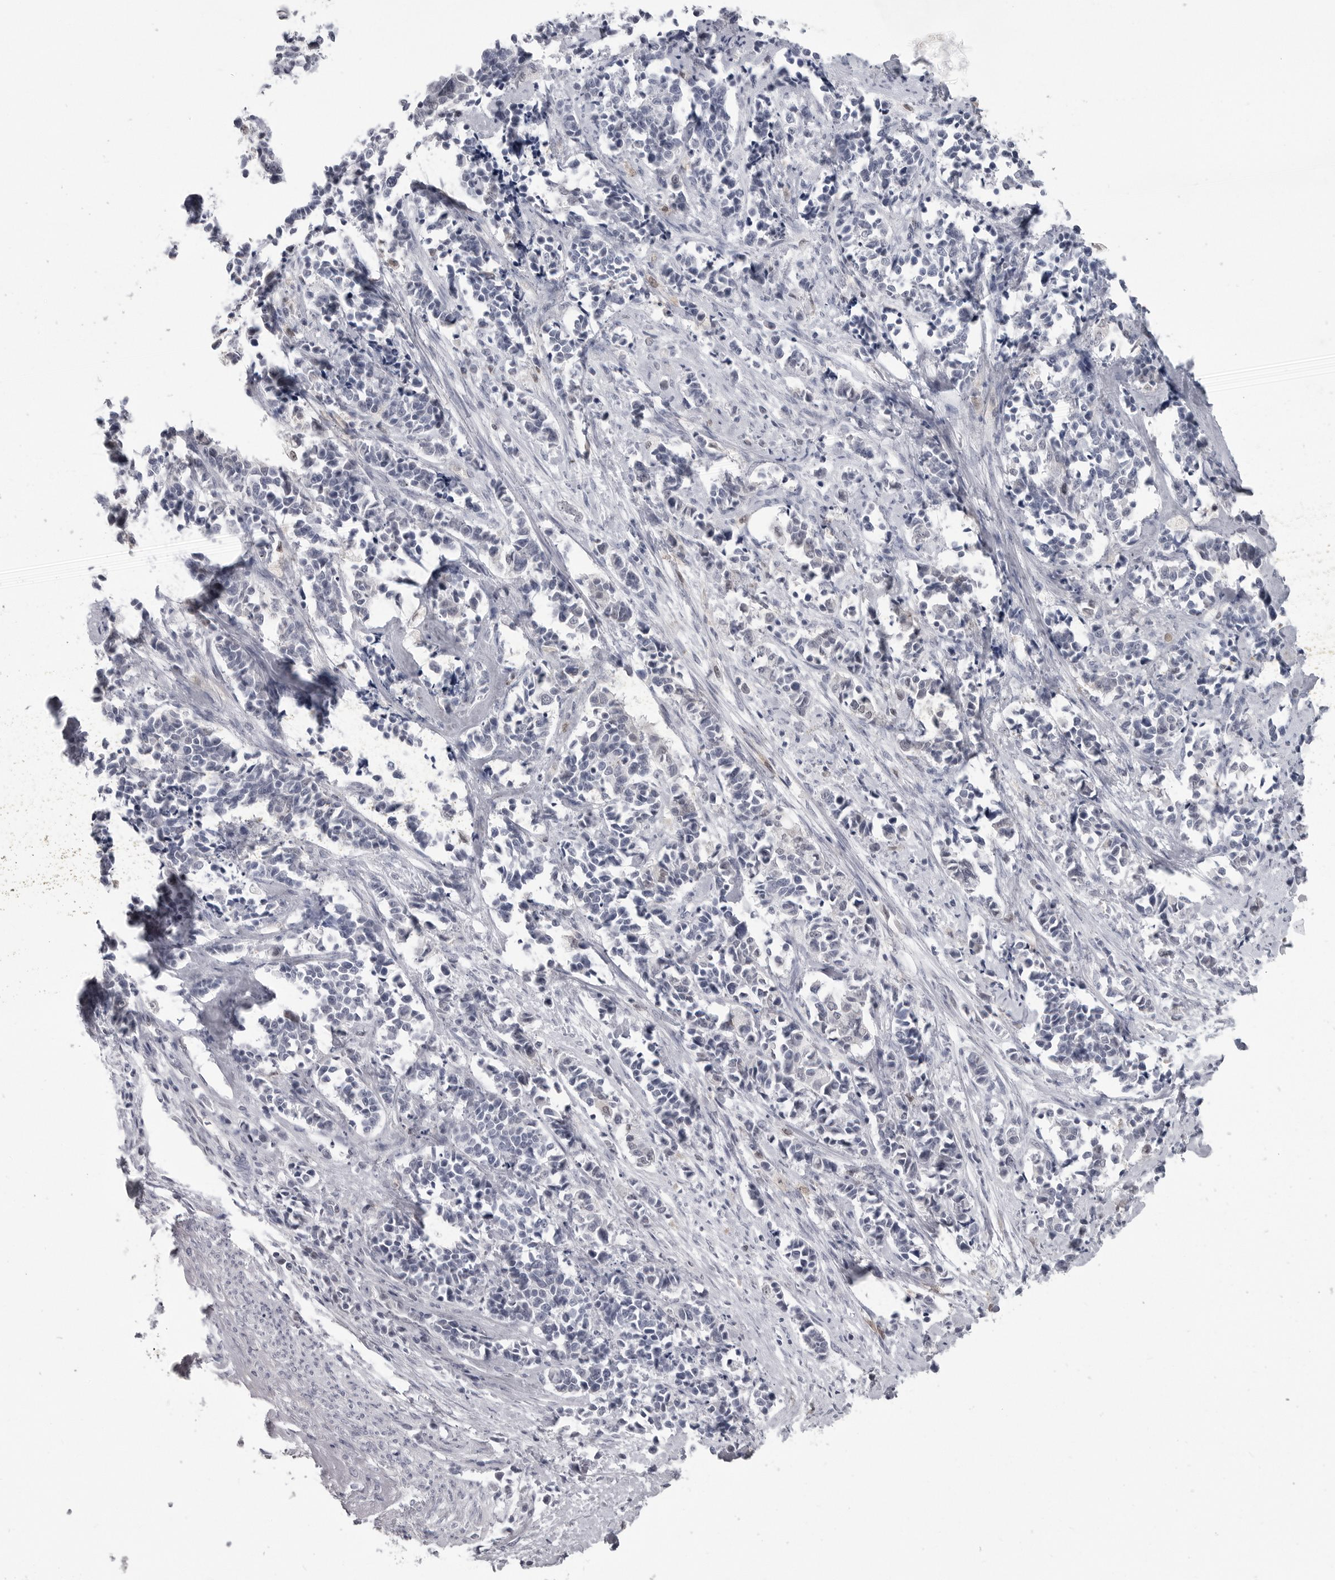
{"staining": {"intensity": "negative", "quantity": "none", "location": "none"}, "tissue": "cervical cancer", "cell_type": "Tumor cells", "image_type": "cancer", "snomed": [{"axis": "morphology", "description": "Normal tissue, NOS"}, {"axis": "morphology", "description": "Squamous cell carcinoma, NOS"}, {"axis": "topography", "description": "Cervix"}], "caption": "DAB immunohistochemical staining of cervical cancer (squamous cell carcinoma) reveals no significant staining in tumor cells.", "gene": "PNPO", "patient": {"sex": "female", "age": 35}}